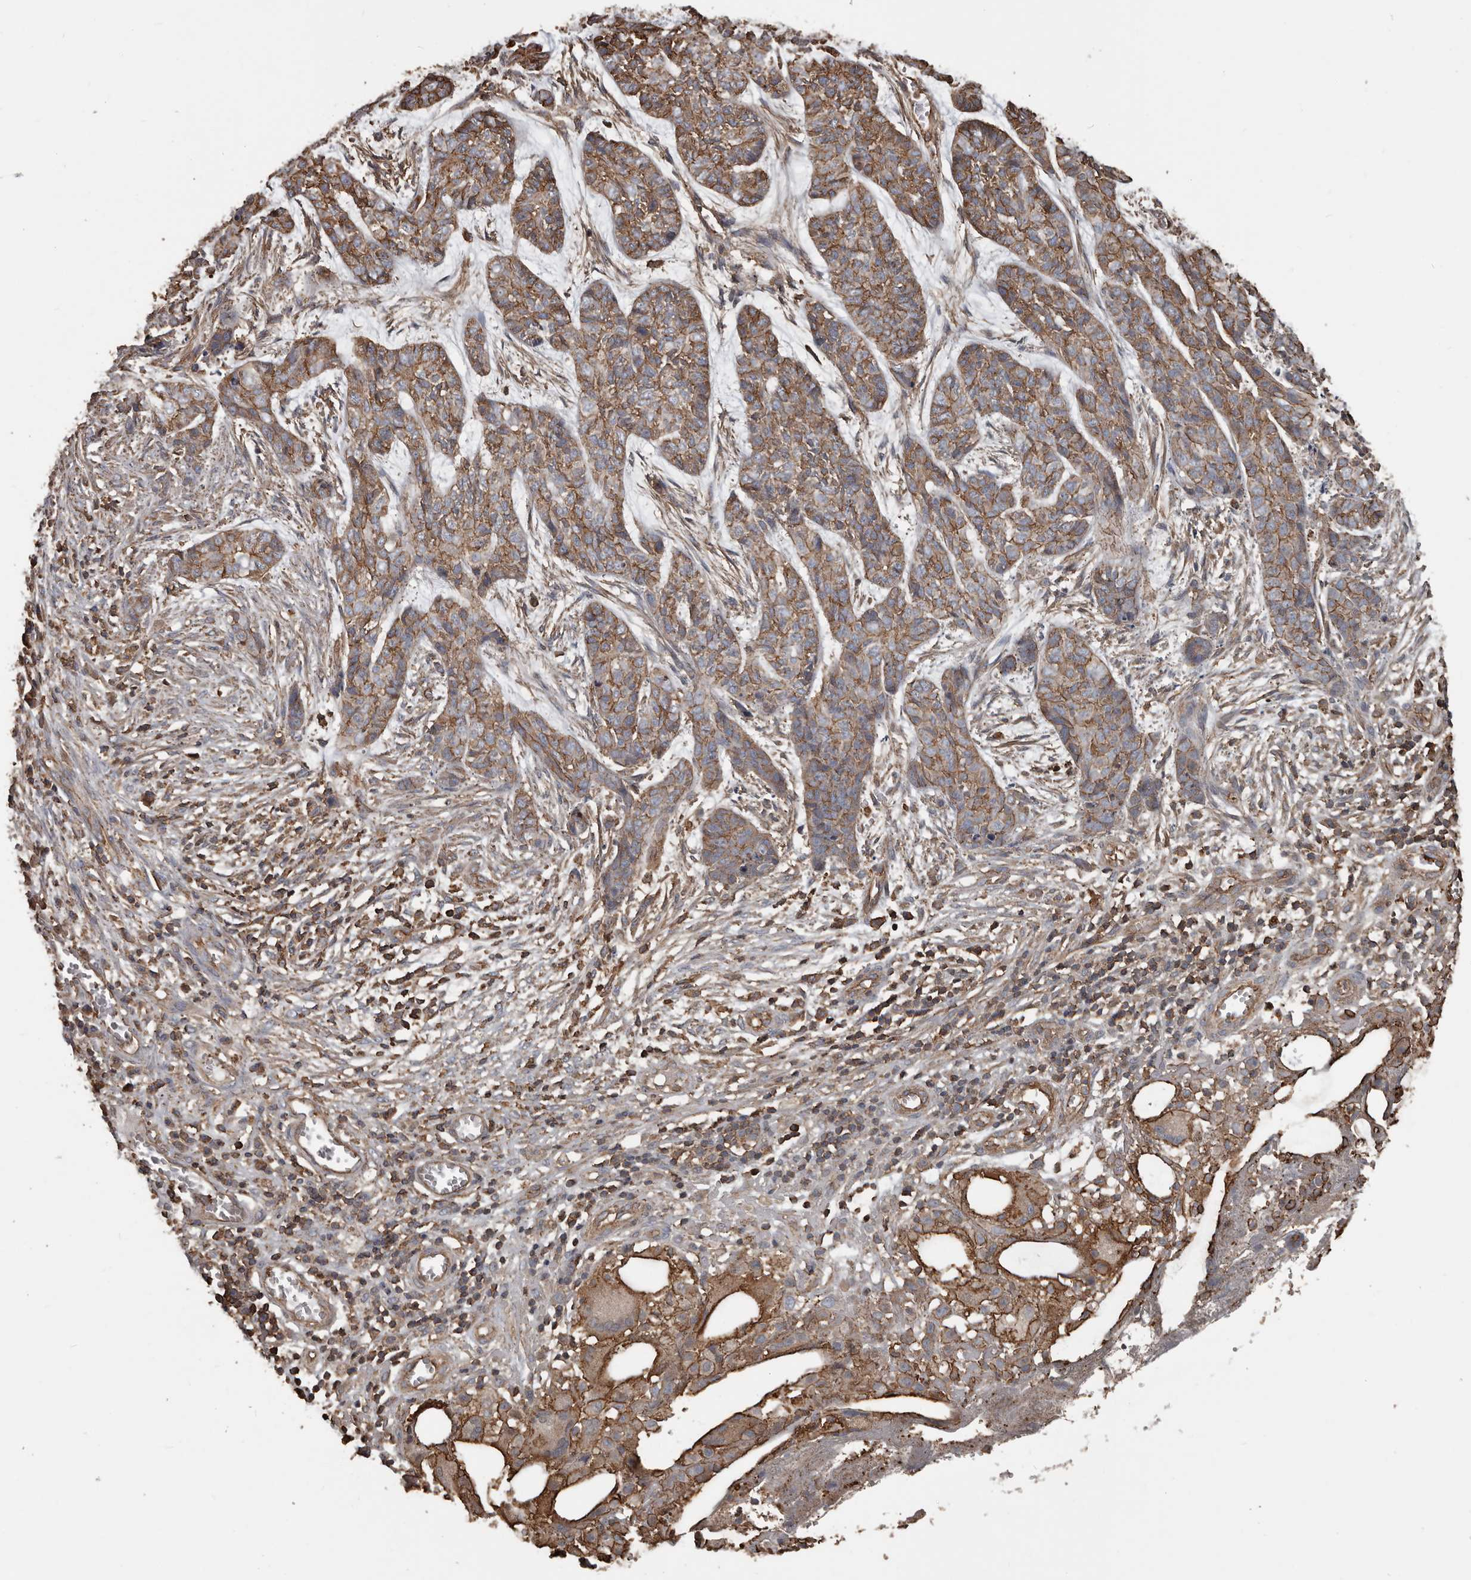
{"staining": {"intensity": "moderate", "quantity": "25%-75%", "location": "cytoplasmic/membranous"}, "tissue": "skin cancer", "cell_type": "Tumor cells", "image_type": "cancer", "snomed": [{"axis": "morphology", "description": "Basal cell carcinoma"}, {"axis": "topography", "description": "Skin"}], "caption": "Moderate cytoplasmic/membranous positivity for a protein is identified in approximately 25%-75% of tumor cells of skin cancer using immunohistochemistry (IHC).", "gene": "DENND6B", "patient": {"sex": "female", "age": 64}}